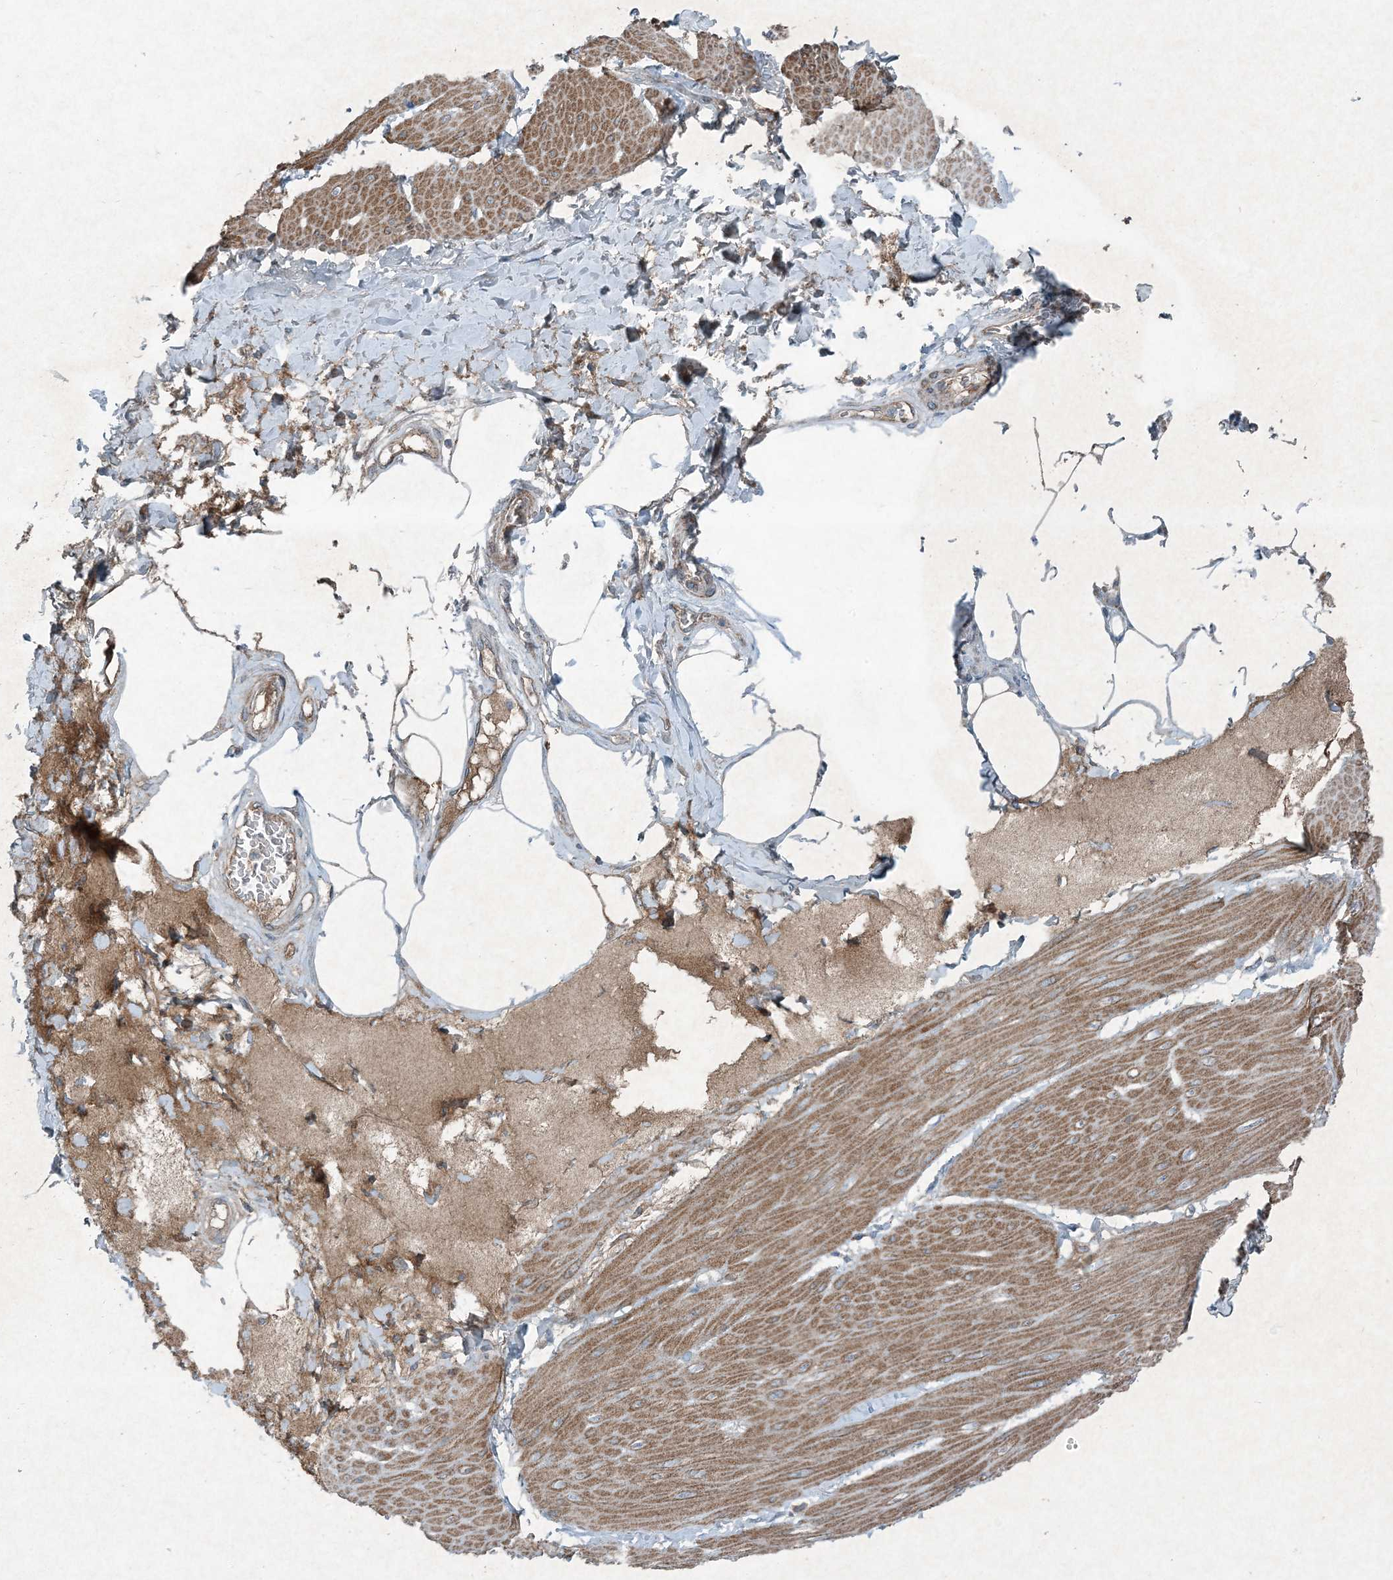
{"staining": {"intensity": "moderate", "quantity": ">75%", "location": "cytoplasmic/membranous"}, "tissue": "smooth muscle", "cell_type": "Smooth muscle cells", "image_type": "normal", "snomed": [{"axis": "morphology", "description": "Urothelial carcinoma, High grade"}, {"axis": "topography", "description": "Urinary bladder"}], "caption": "Immunohistochemical staining of unremarkable human smooth muscle reveals moderate cytoplasmic/membranous protein positivity in about >75% of smooth muscle cells.", "gene": "APOM", "patient": {"sex": "male", "age": 46}}